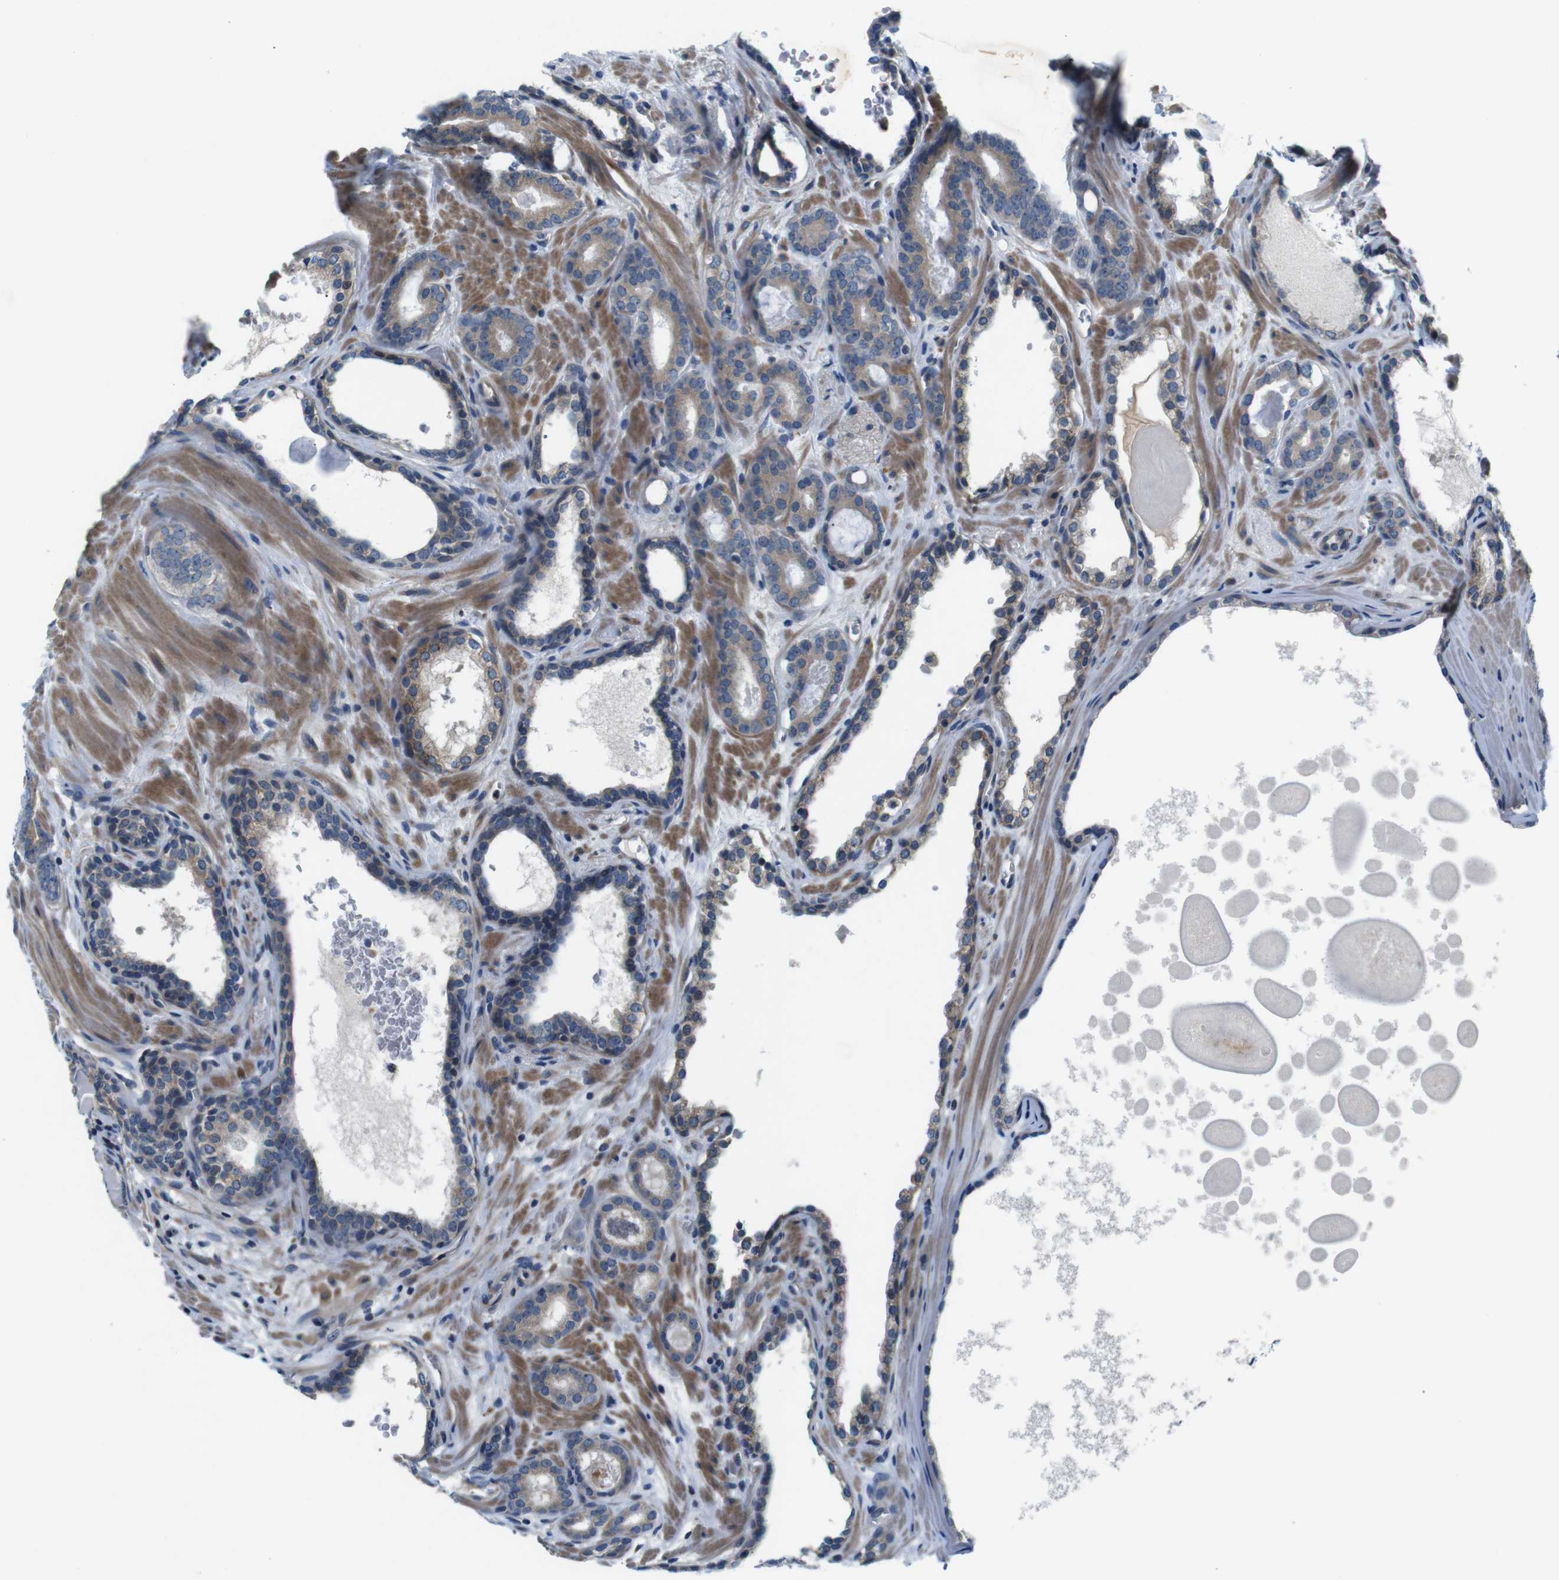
{"staining": {"intensity": "moderate", "quantity": ">75%", "location": "cytoplasmic/membranous"}, "tissue": "prostate cancer", "cell_type": "Tumor cells", "image_type": "cancer", "snomed": [{"axis": "morphology", "description": "Adenocarcinoma, High grade"}, {"axis": "topography", "description": "Prostate"}], "caption": "Immunohistochemistry image of neoplastic tissue: human high-grade adenocarcinoma (prostate) stained using immunohistochemistry reveals medium levels of moderate protein expression localized specifically in the cytoplasmic/membranous of tumor cells, appearing as a cytoplasmic/membranous brown color.", "gene": "JAK1", "patient": {"sex": "male", "age": 60}}